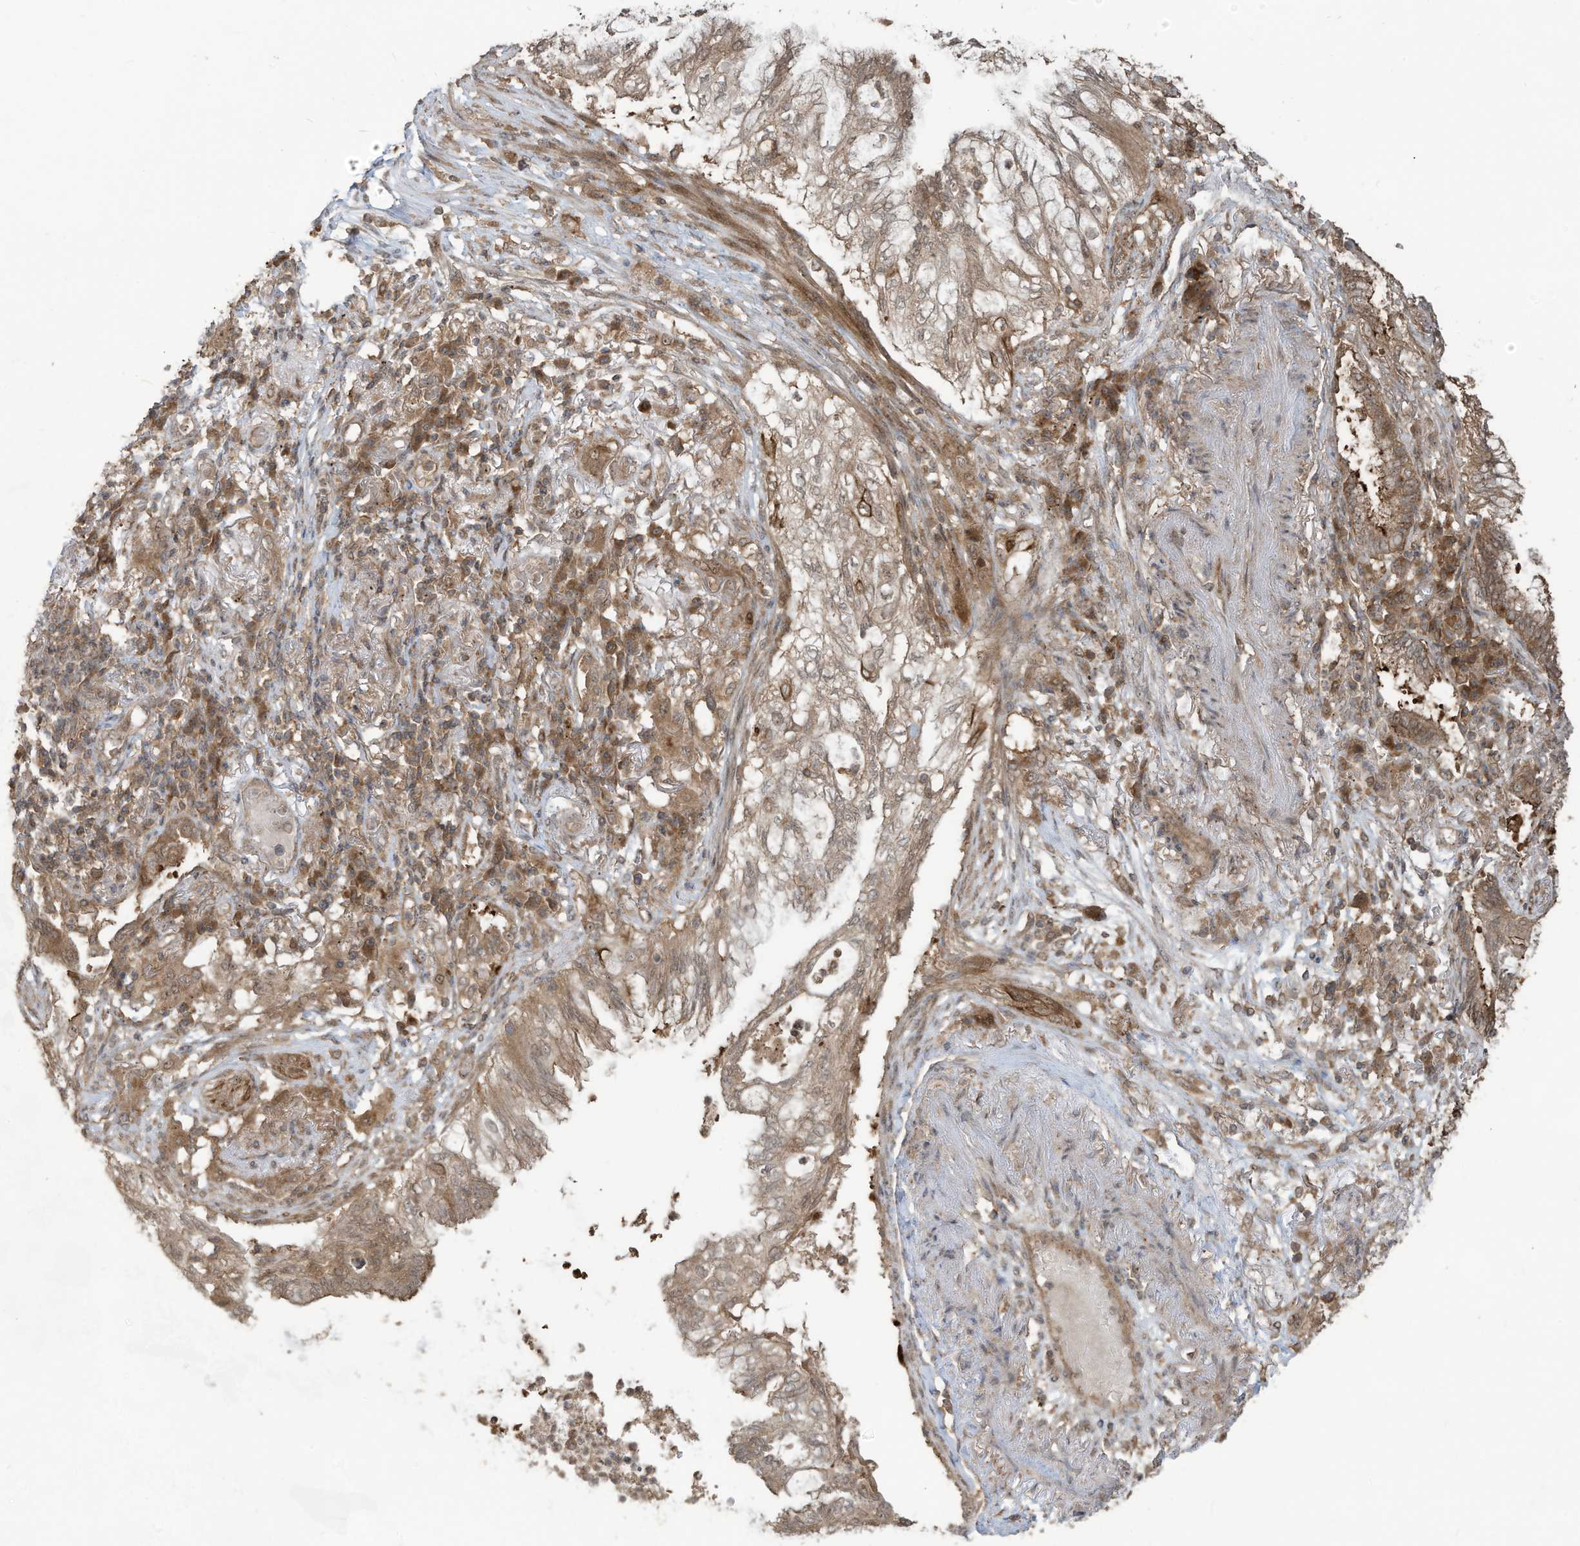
{"staining": {"intensity": "moderate", "quantity": ">75%", "location": "cytoplasmic/membranous"}, "tissue": "lung cancer", "cell_type": "Tumor cells", "image_type": "cancer", "snomed": [{"axis": "morphology", "description": "Adenocarcinoma, NOS"}, {"axis": "topography", "description": "Lung"}], "caption": "Tumor cells show medium levels of moderate cytoplasmic/membranous positivity in approximately >75% of cells in human lung adenocarcinoma.", "gene": "CARF", "patient": {"sex": "female", "age": 70}}